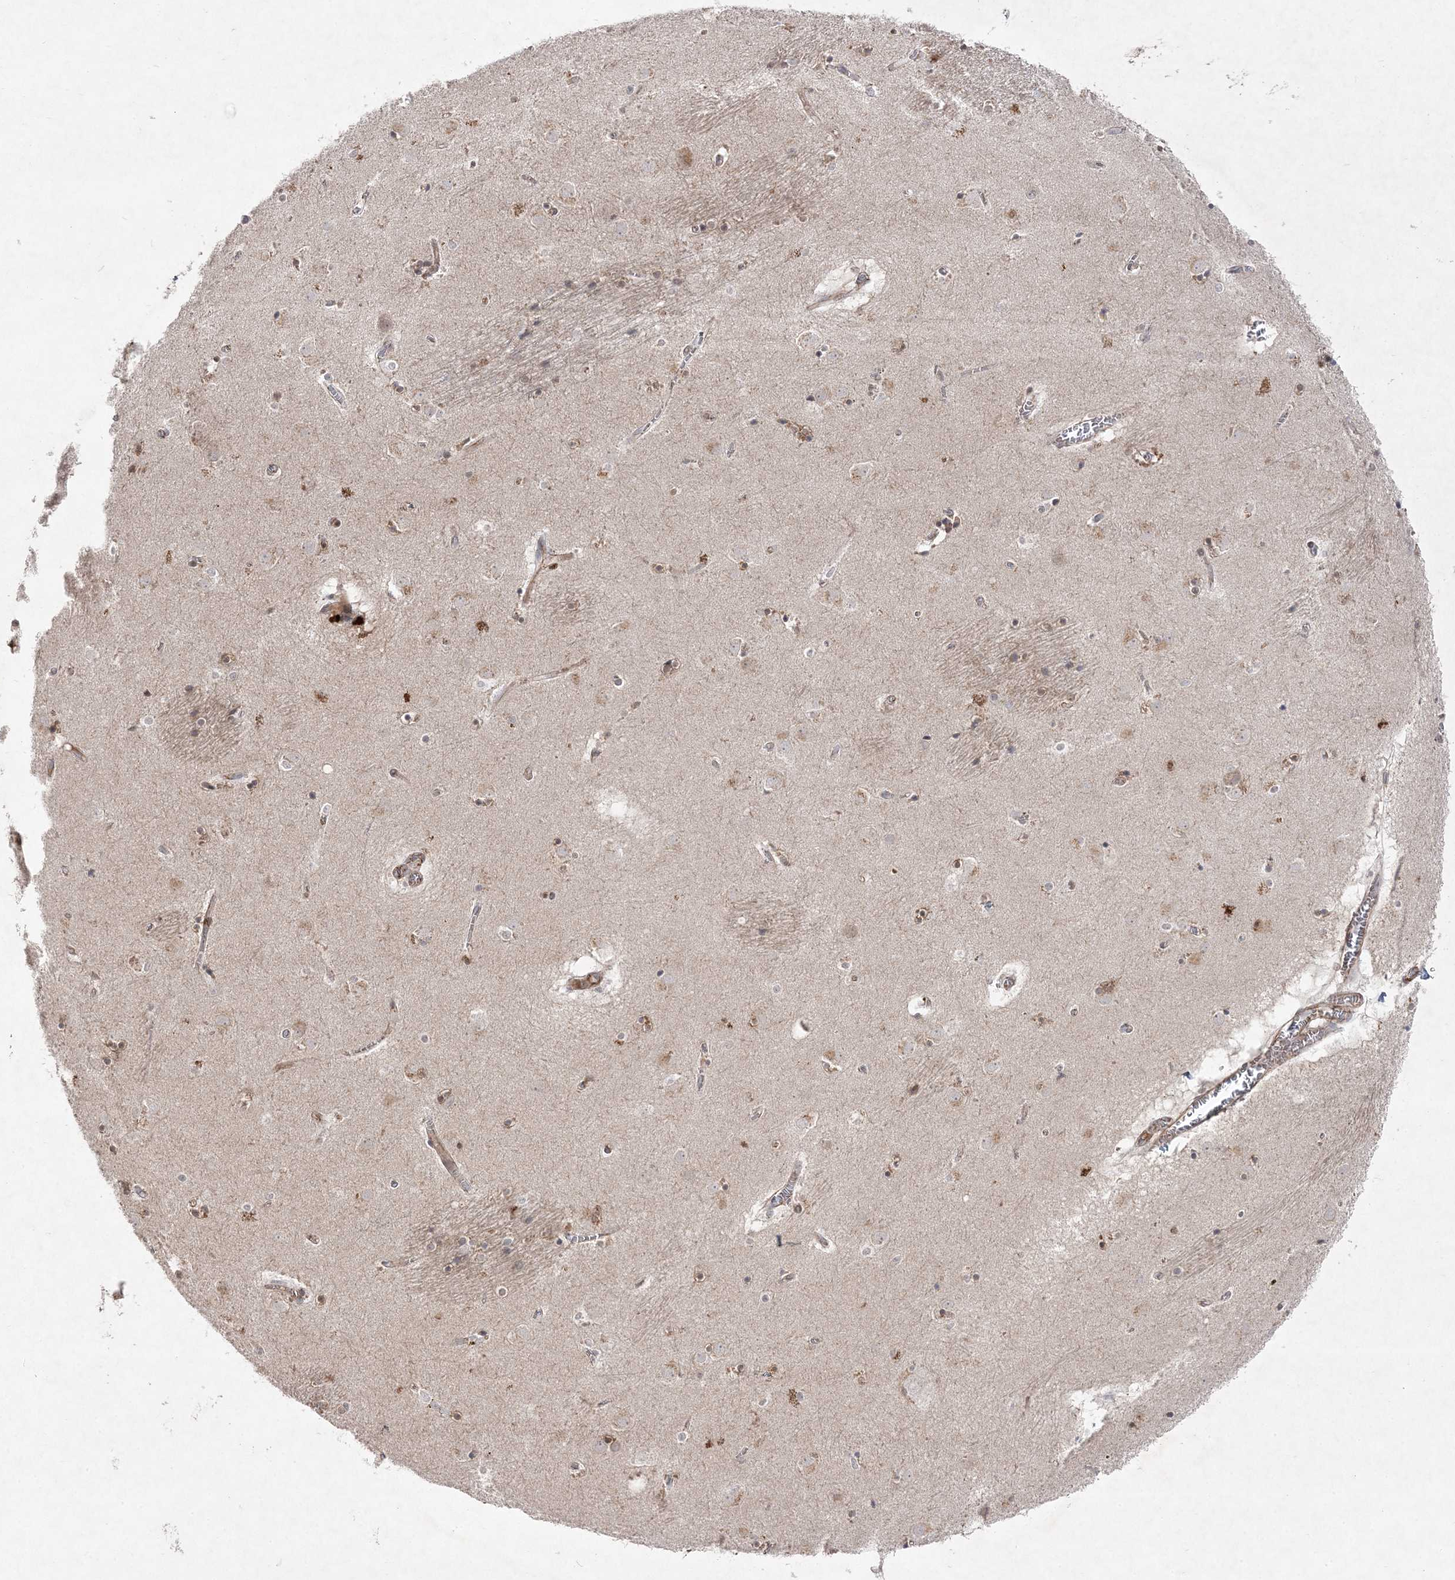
{"staining": {"intensity": "weak", "quantity": "<25%", "location": "cytoplasmic/membranous"}, "tissue": "caudate", "cell_type": "Glial cells", "image_type": "normal", "snomed": [{"axis": "morphology", "description": "Normal tissue, NOS"}, {"axis": "topography", "description": "Lateral ventricle wall"}], "caption": "IHC histopathology image of normal caudate: caudate stained with DAB (3,3'-diaminobenzidine) shows no significant protein staining in glial cells.", "gene": "CLNK", "patient": {"sex": "male", "age": 70}}